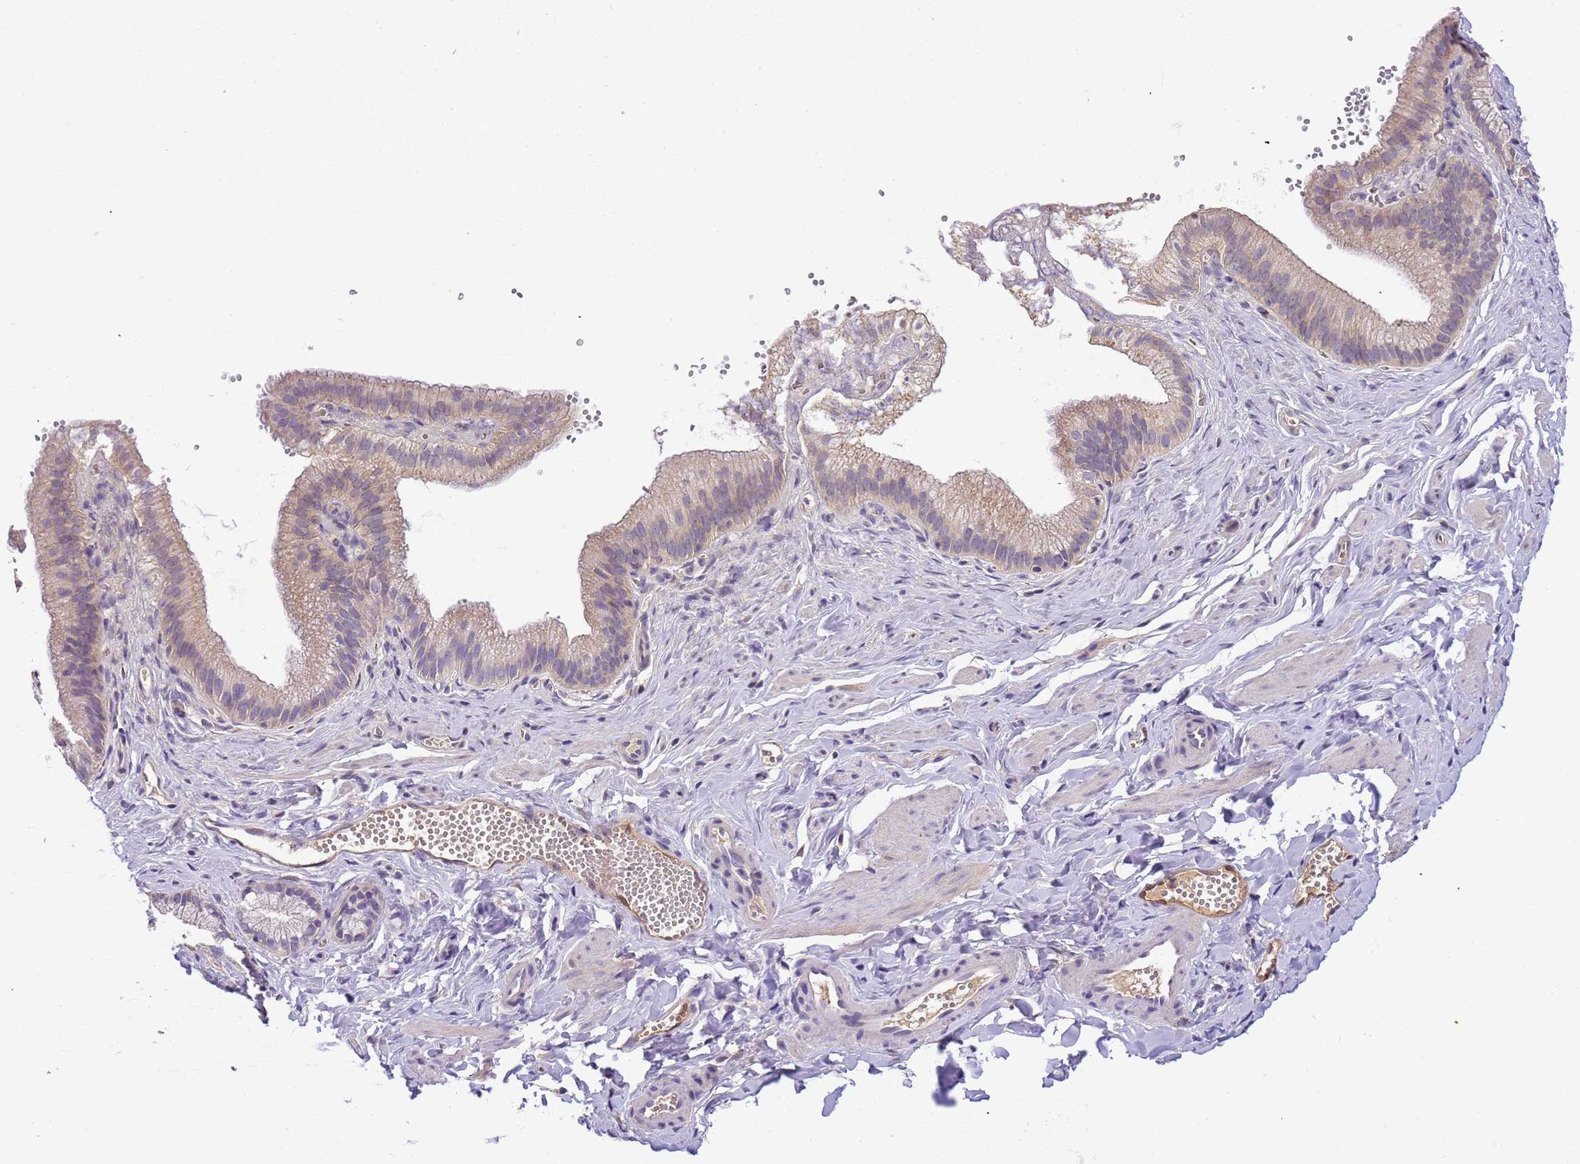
{"staining": {"intensity": "negative", "quantity": "none", "location": "none"}, "tissue": "adipose tissue", "cell_type": "Adipocytes", "image_type": "normal", "snomed": [{"axis": "morphology", "description": "Normal tissue, NOS"}, {"axis": "topography", "description": "Gallbladder"}, {"axis": "topography", "description": "Peripheral nerve tissue"}], "caption": "Adipose tissue stained for a protein using immunohistochemistry (IHC) exhibits no expression adipocytes.", "gene": "PLCXD3", "patient": {"sex": "male", "age": 38}}